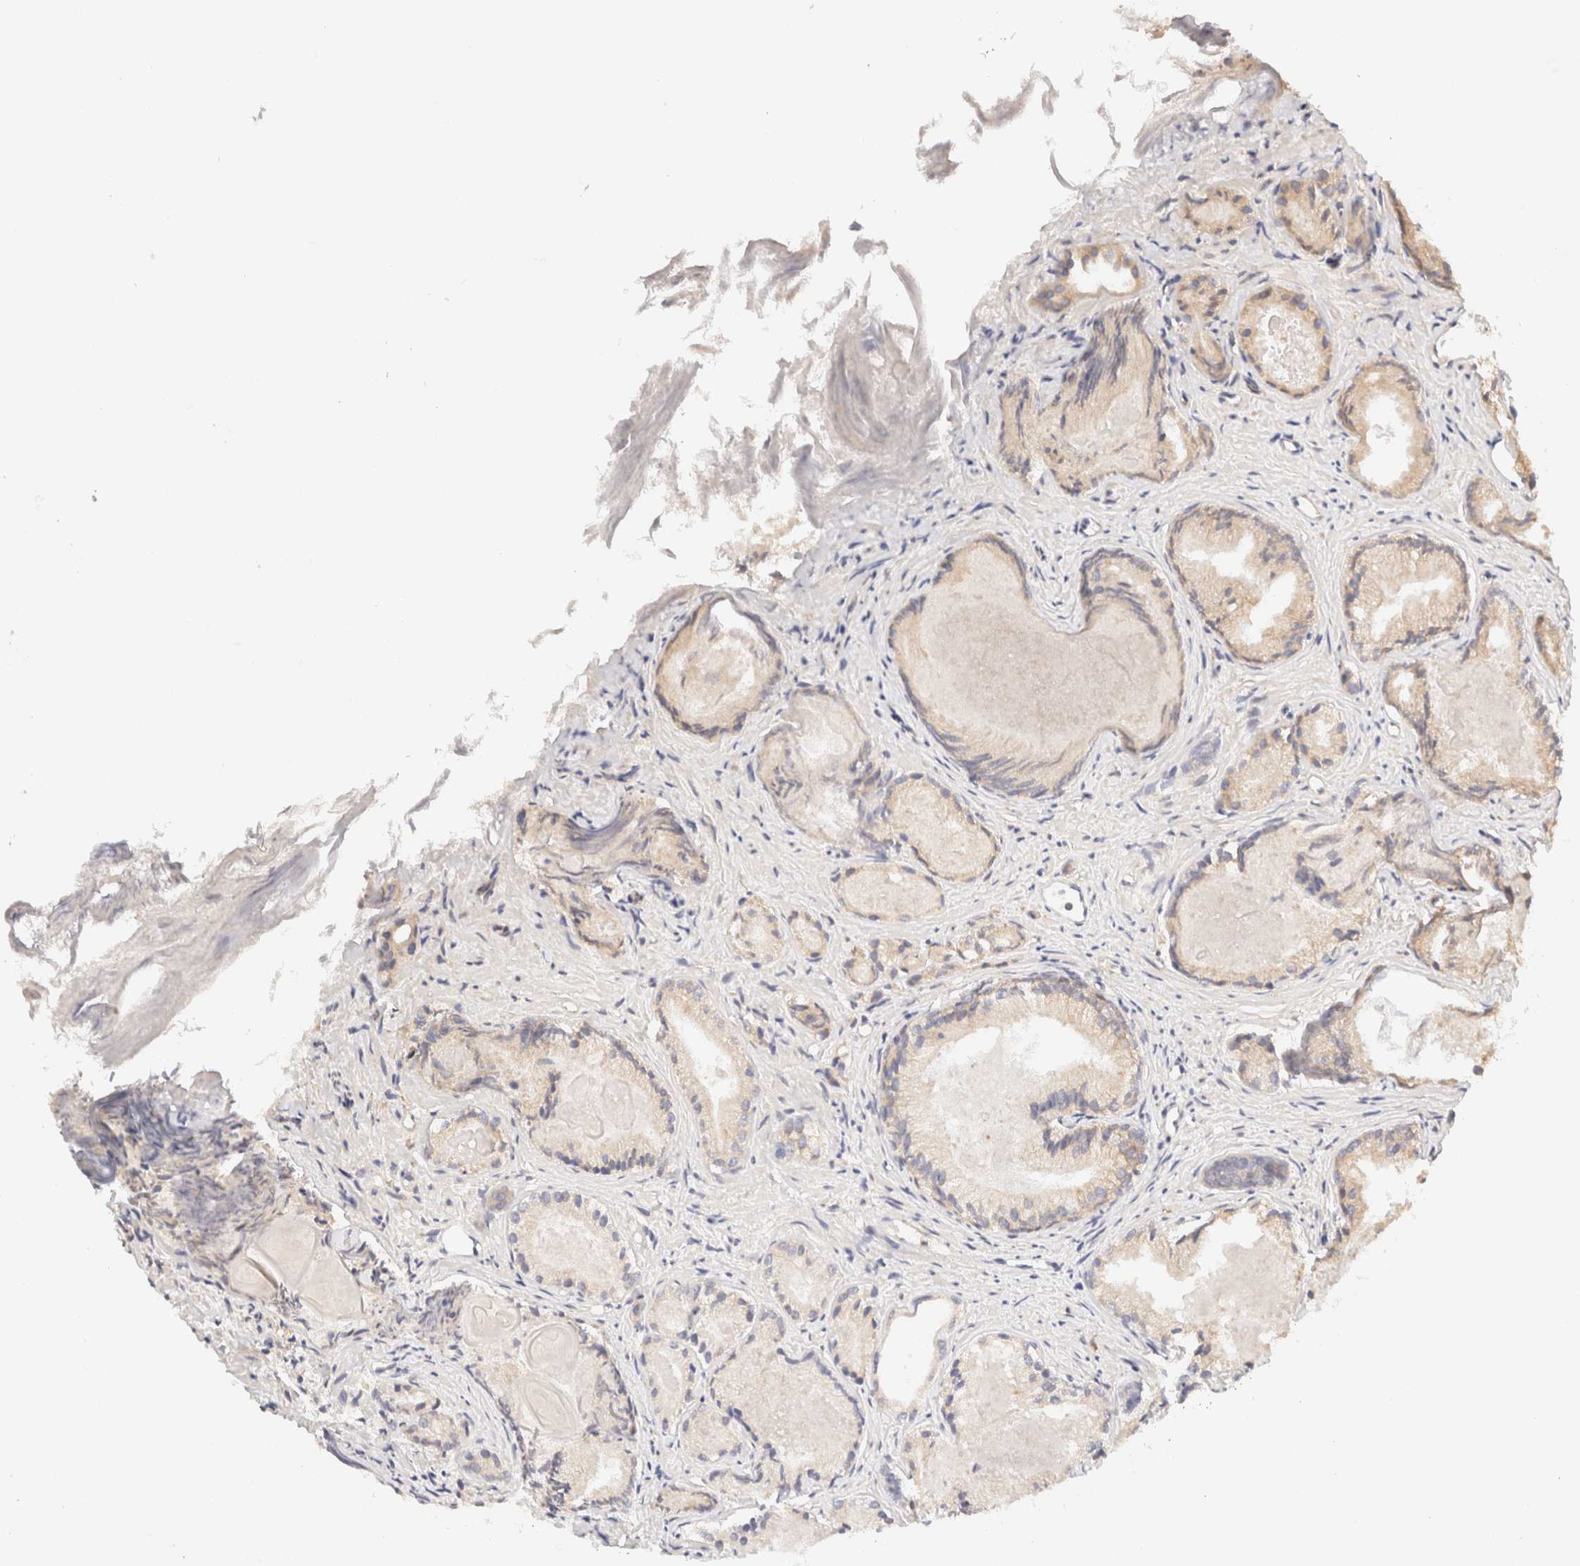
{"staining": {"intensity": "weak", "quantity": "<25%", "location": "cytoplasmic/membranous"}, "tissue": "prostate cancer", "cell_type": "Tumor cells", "image_type": "cancer", "snomed": [{"axis": "morphology", "description": "Adenocarcinoma, Low grade"}, {"axis": "topography", "description": "Prostate"}], "caption": "Tumor cells are negative for brown protein staining in prostate cancer (adenocarcinoma (low-grade)). (Immunohistochemistry (ihc), brightfield microscopy, high magnification).", "gene": "FER", "patient": {"sex": "male", "age": 72}}